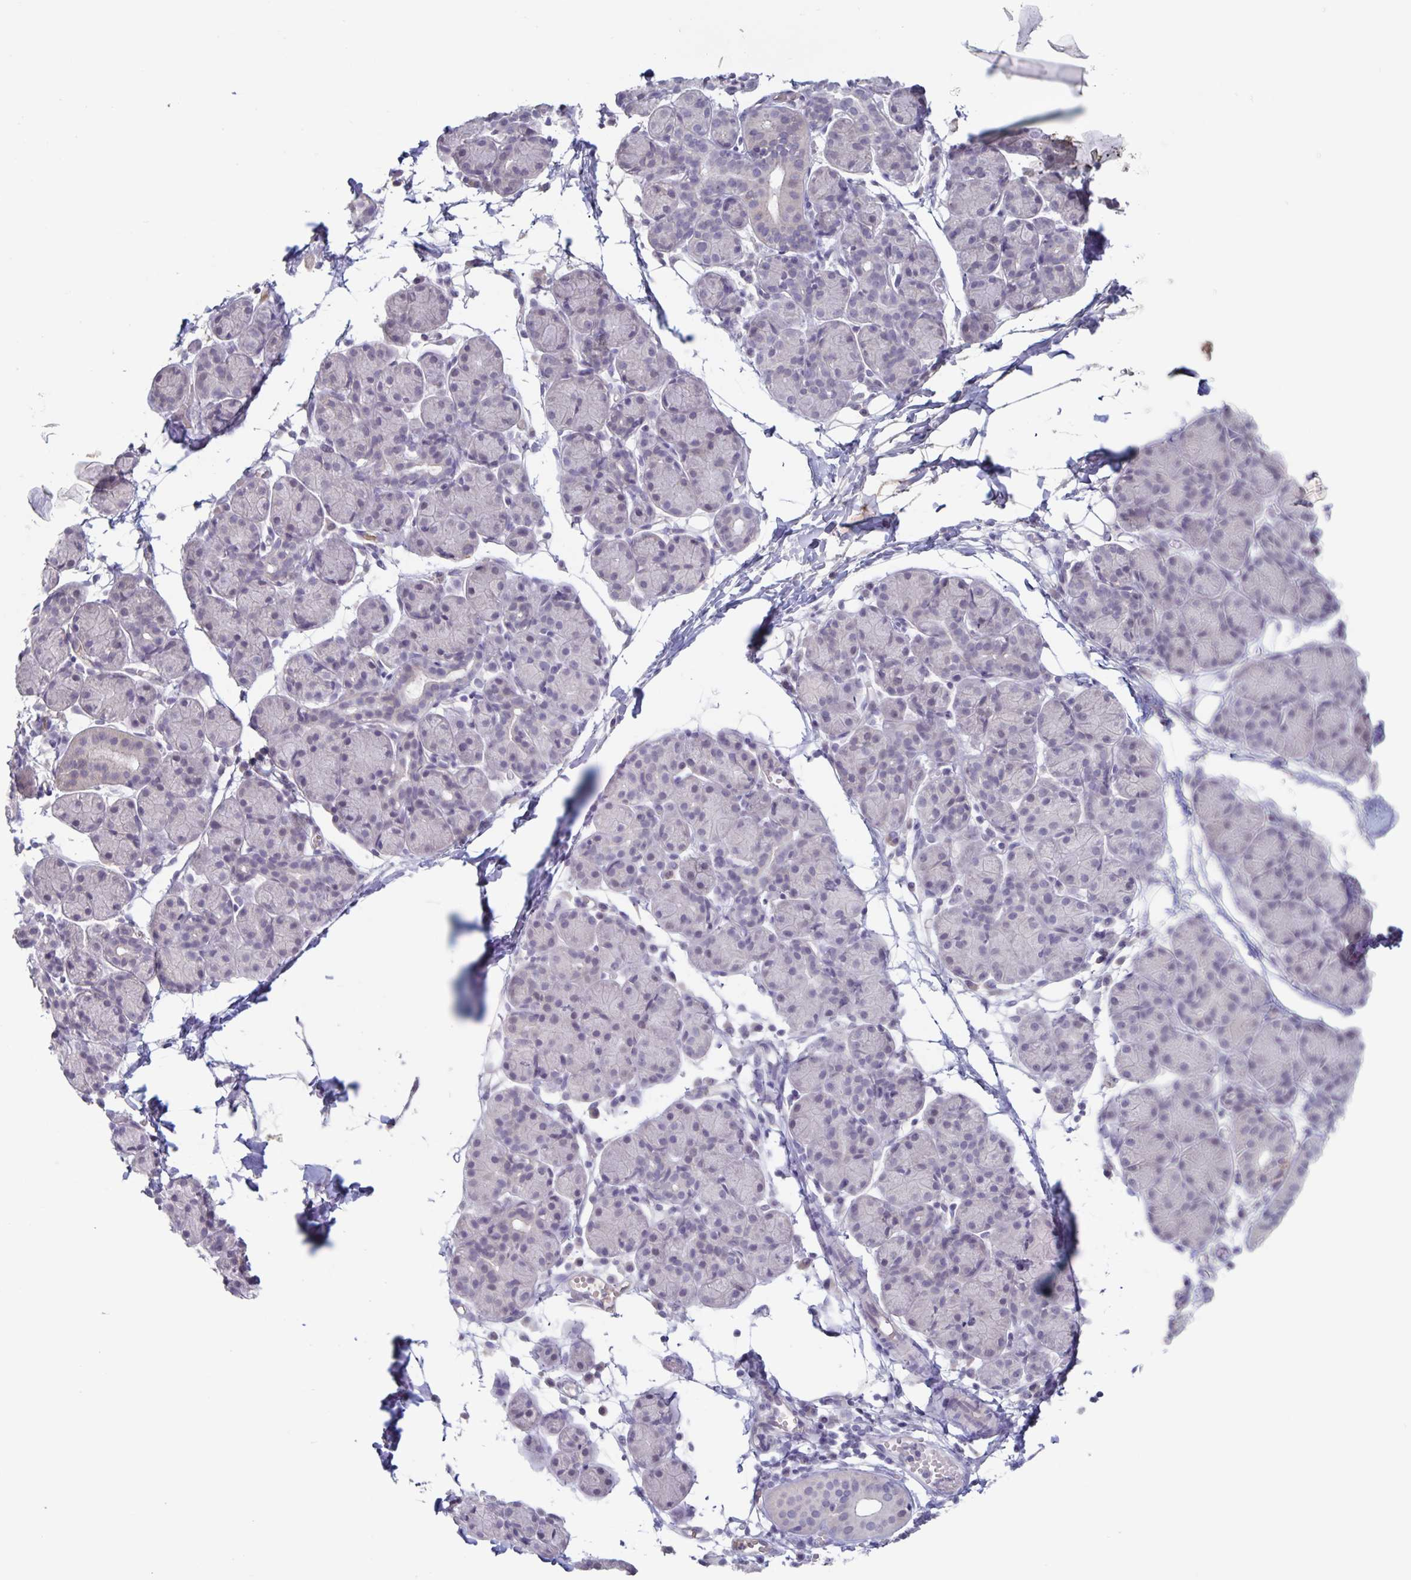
{"staining": {"intensity": "negative", "quantity": "none", "location": "none"}, "tissue": "salivary gland", "cell_type": "Glandular cells", "image_type": "normal", "snomed": [{"axis": "morphology", "description": "Normal tissue, NOS"}, {"axis": "morphology", "description": "Inflammation, NOS"}, {"axis": "topography", "description": "Lymph node"}, {"axis": "topography", "description": "Salivary gland"}], "caption": "Immunohistochemistry (IHC) histopathology image of benign salivary gland: human salivary gland stained with DAB demonstrates no significant protein positivity in glandular cells.", "gene": "INSL5", "patient": {"sex": "male", "age": 3}}